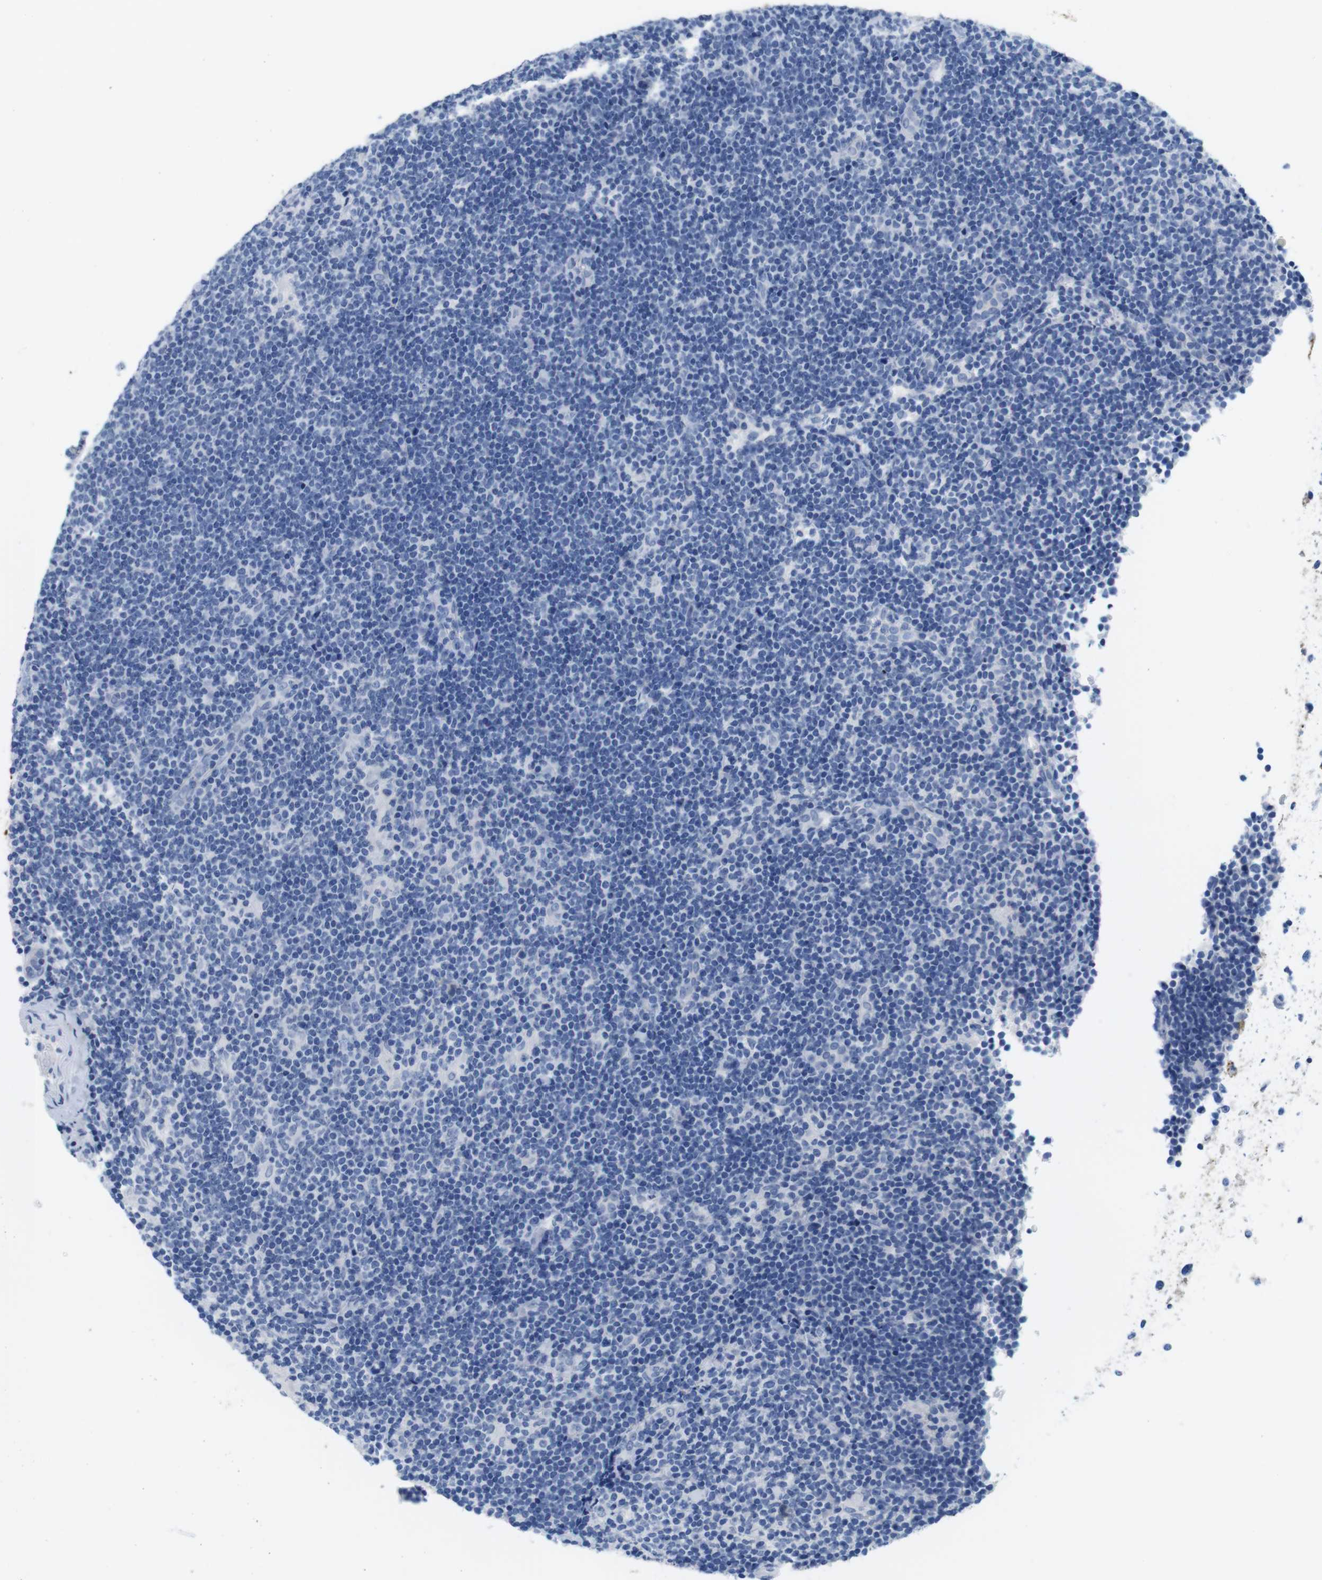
{"staining": {"intensity": "negative", "quantity": "none", "location": "none"}, "tissue": "lymphoma", "cell_type": "Tumor cells", "image_type": "cancer", "snomed": [{"axis": "morphology", "description": "Hodgkin's disease, NOS"}, {"axis": "topography", "description": "Lymph node"}], "caption": "Tumor cells show no significant staining in lymphoma.", "gene": "MAP6", "patient": {"sex": "female", "age": 57}}